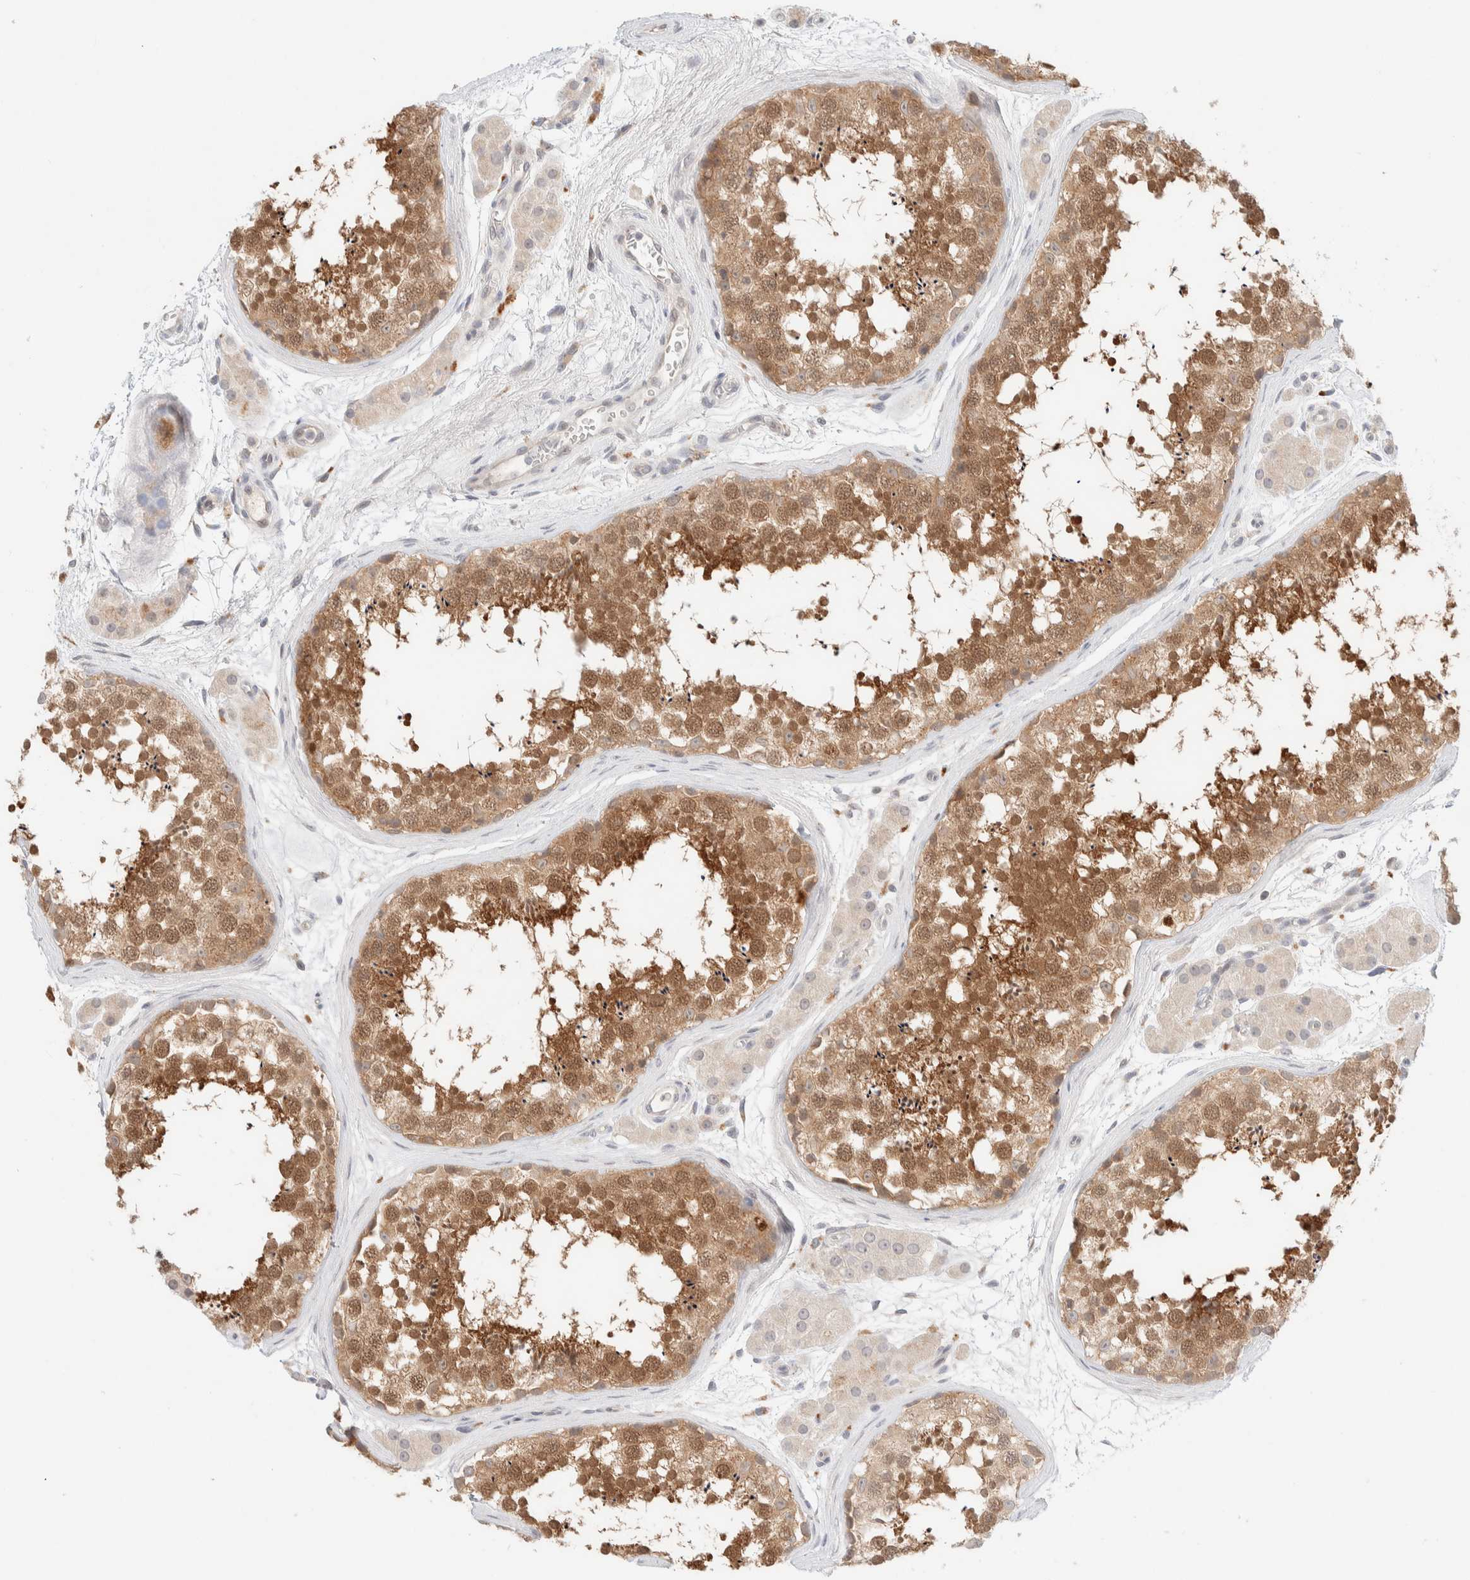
{"staining": {"intensity": "moderate", "quantity": ">75%", "location": "cytoplasmic/membranous,nuclear"}, "tissue": "testis", "cell_type": "Cells in seminiferous ducts", "image_type": "normal", "snomed": [{"axis": "morphology", "description": "Normal tissue, NOS"}, {"axis": "topography", "description": "Testis"}], "caption": "Immunohistochemical staining of benign human testis exhibits >75% levels of moderate cytoplasmic/membranous,nuclear protein expression in about >75% of cells in seminiferous ducts. The staining was performed using DAB, with brown indicating positive protein expression. Nuclei are stained blue with hematoxylin.", "gene": "CHKA", "patient": {"sex": "male", "age": 56}}